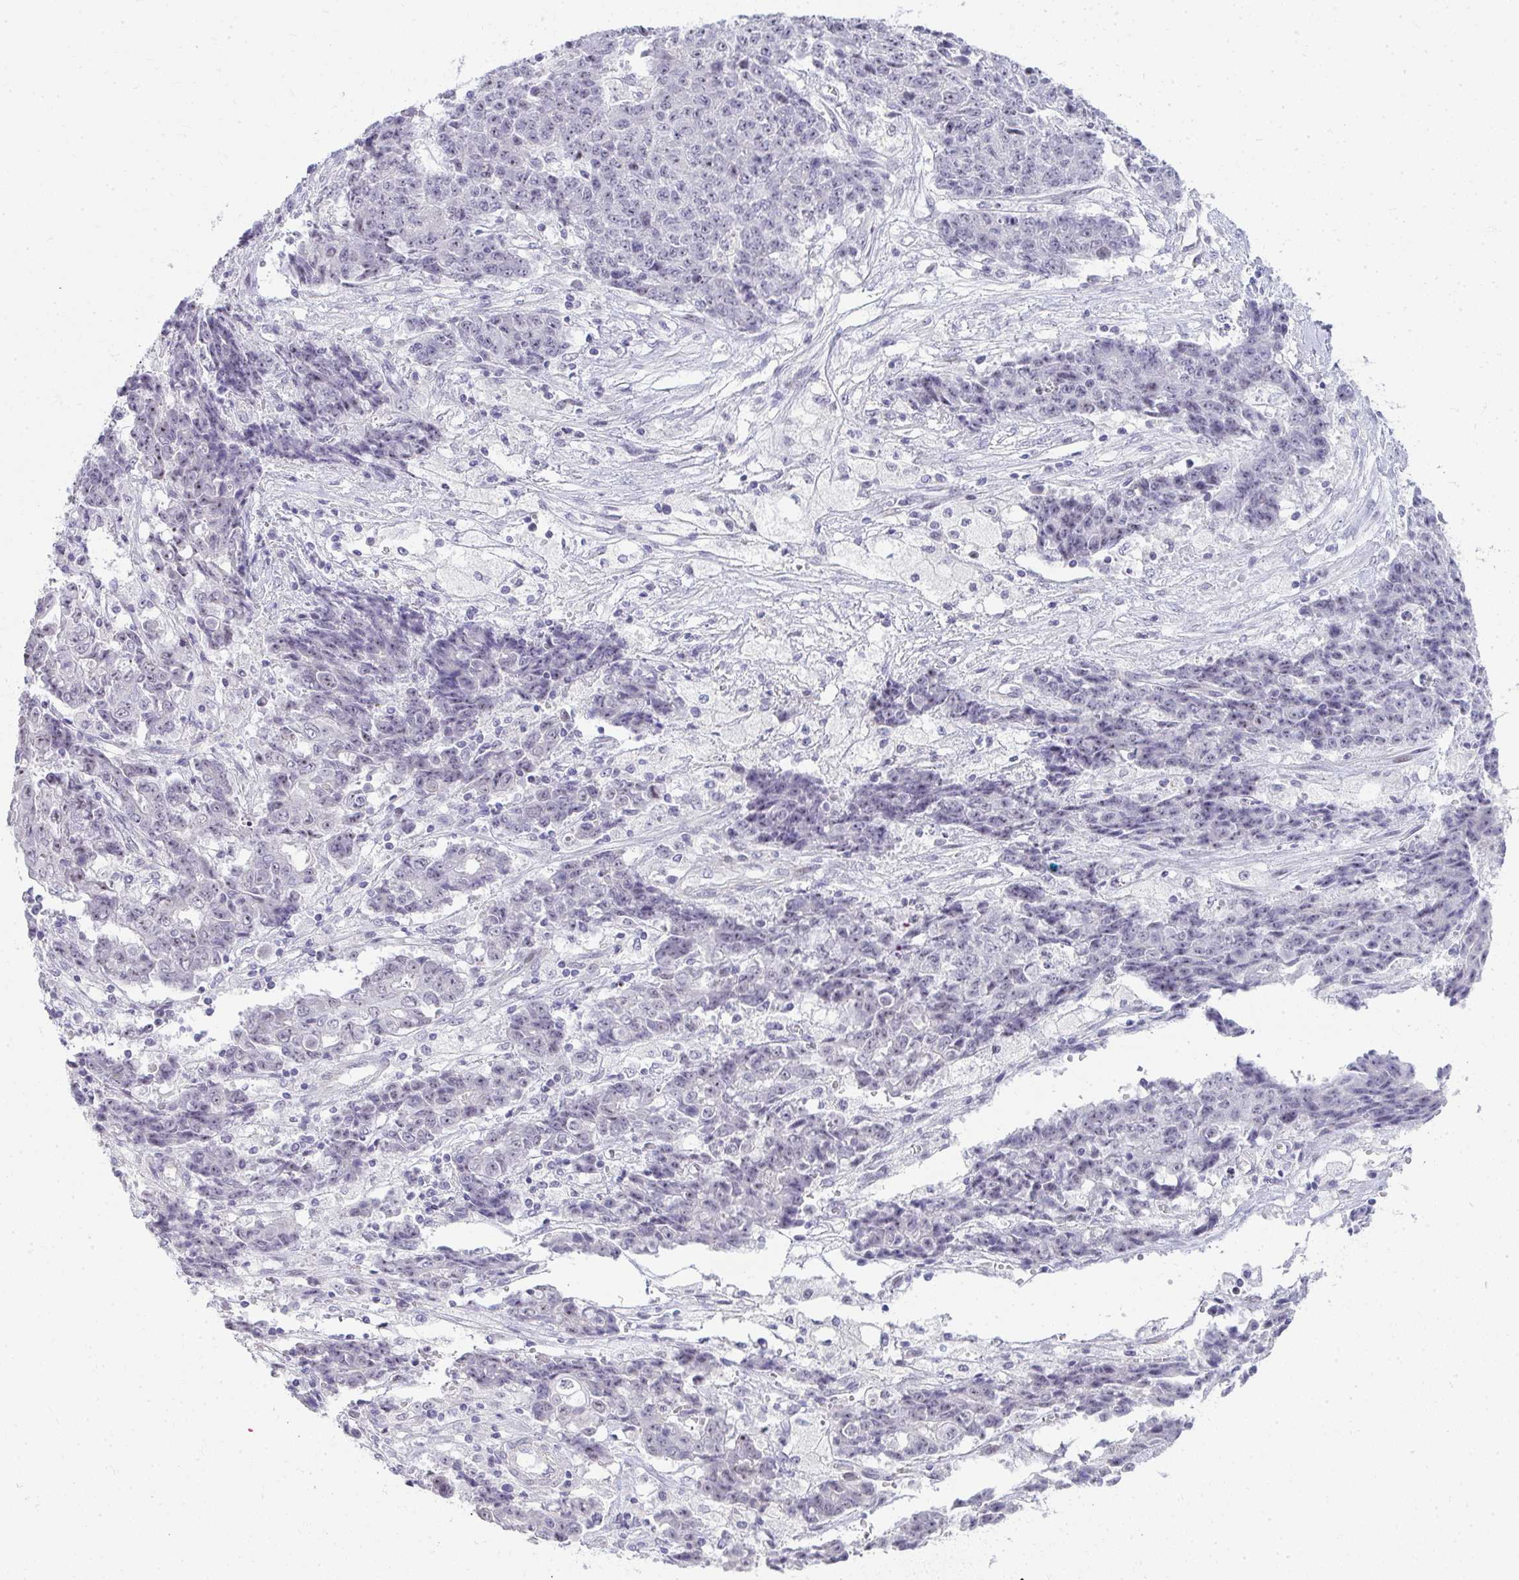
{"staining": {"intensity": "negative", "quantity": "none", "location": "none"}, "tissue": "ovarian cancer", "cell_type": "Tumor cells", "image_type": "cancer", "snomed": [{"axis": "morphology", "description": "Carcinoma, endometroid"}, {"axis": "topography", "description": "Ovary"}], "caption": "Micrograph shows no protein staining in tumor cells of endometroid carcinoma (ovarian) tissue.", "gene": "EID3", "patient": {"sex": "female", "age": 42}}